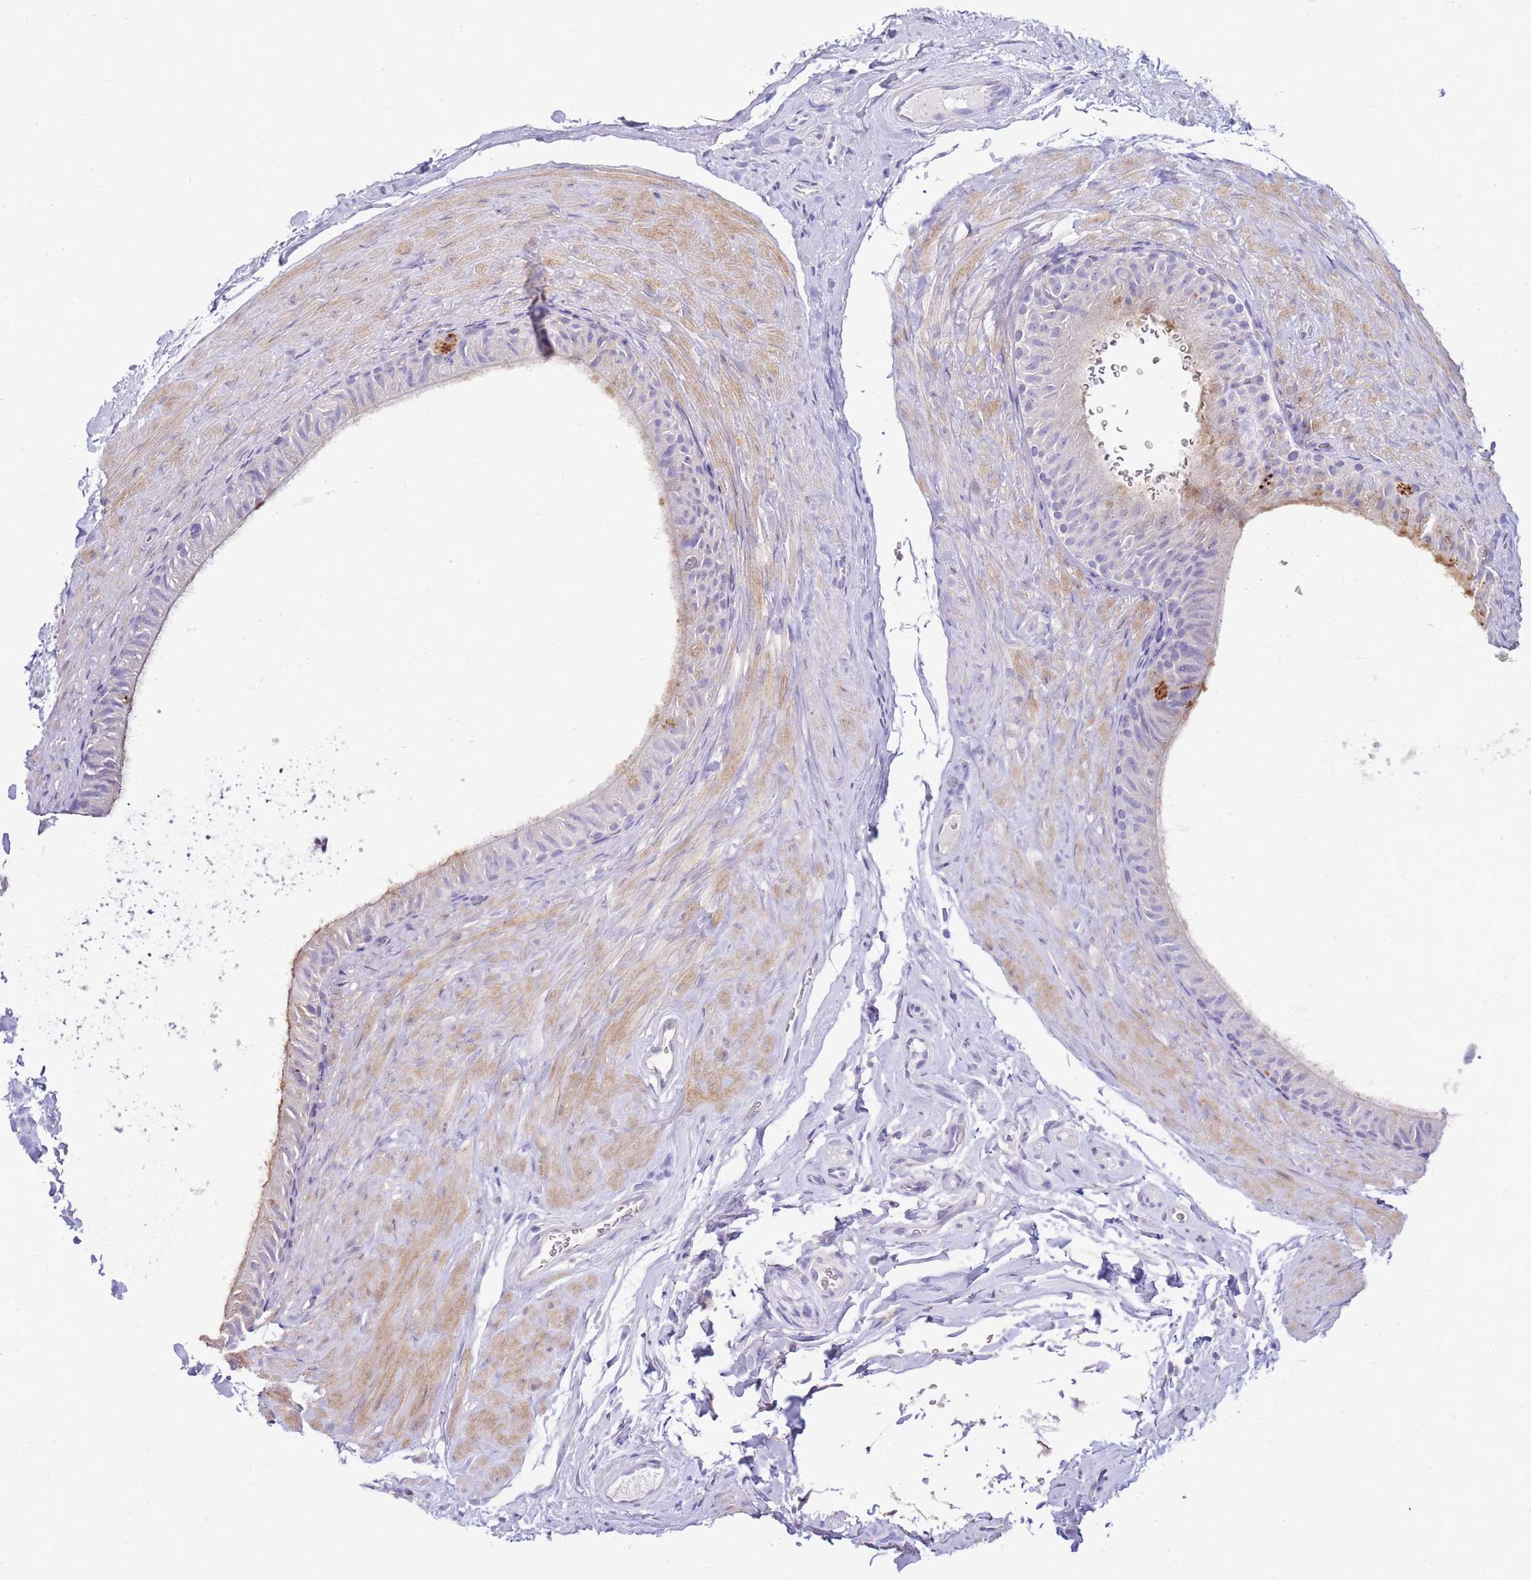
{"staining": {"intensity": "negative", "quantity": "none", "location": "none"}, "tissue": "epididymis", "cell_type": "Glandular cells", "image_type": "normal", "snomed": [{"axis": "morphology", "description": "Normal tissue, NOS"}, {"axis": "topography", "description": "Epididymis"}], "caption": "This micrograph is of unremarkable epididymis stained with IHC to label a protein in brown with the nuclei are counter-stained blue. There is no expression in glandular cells.", "gene": "DPP4", "patient": {"sex": "male", "age": 49}}